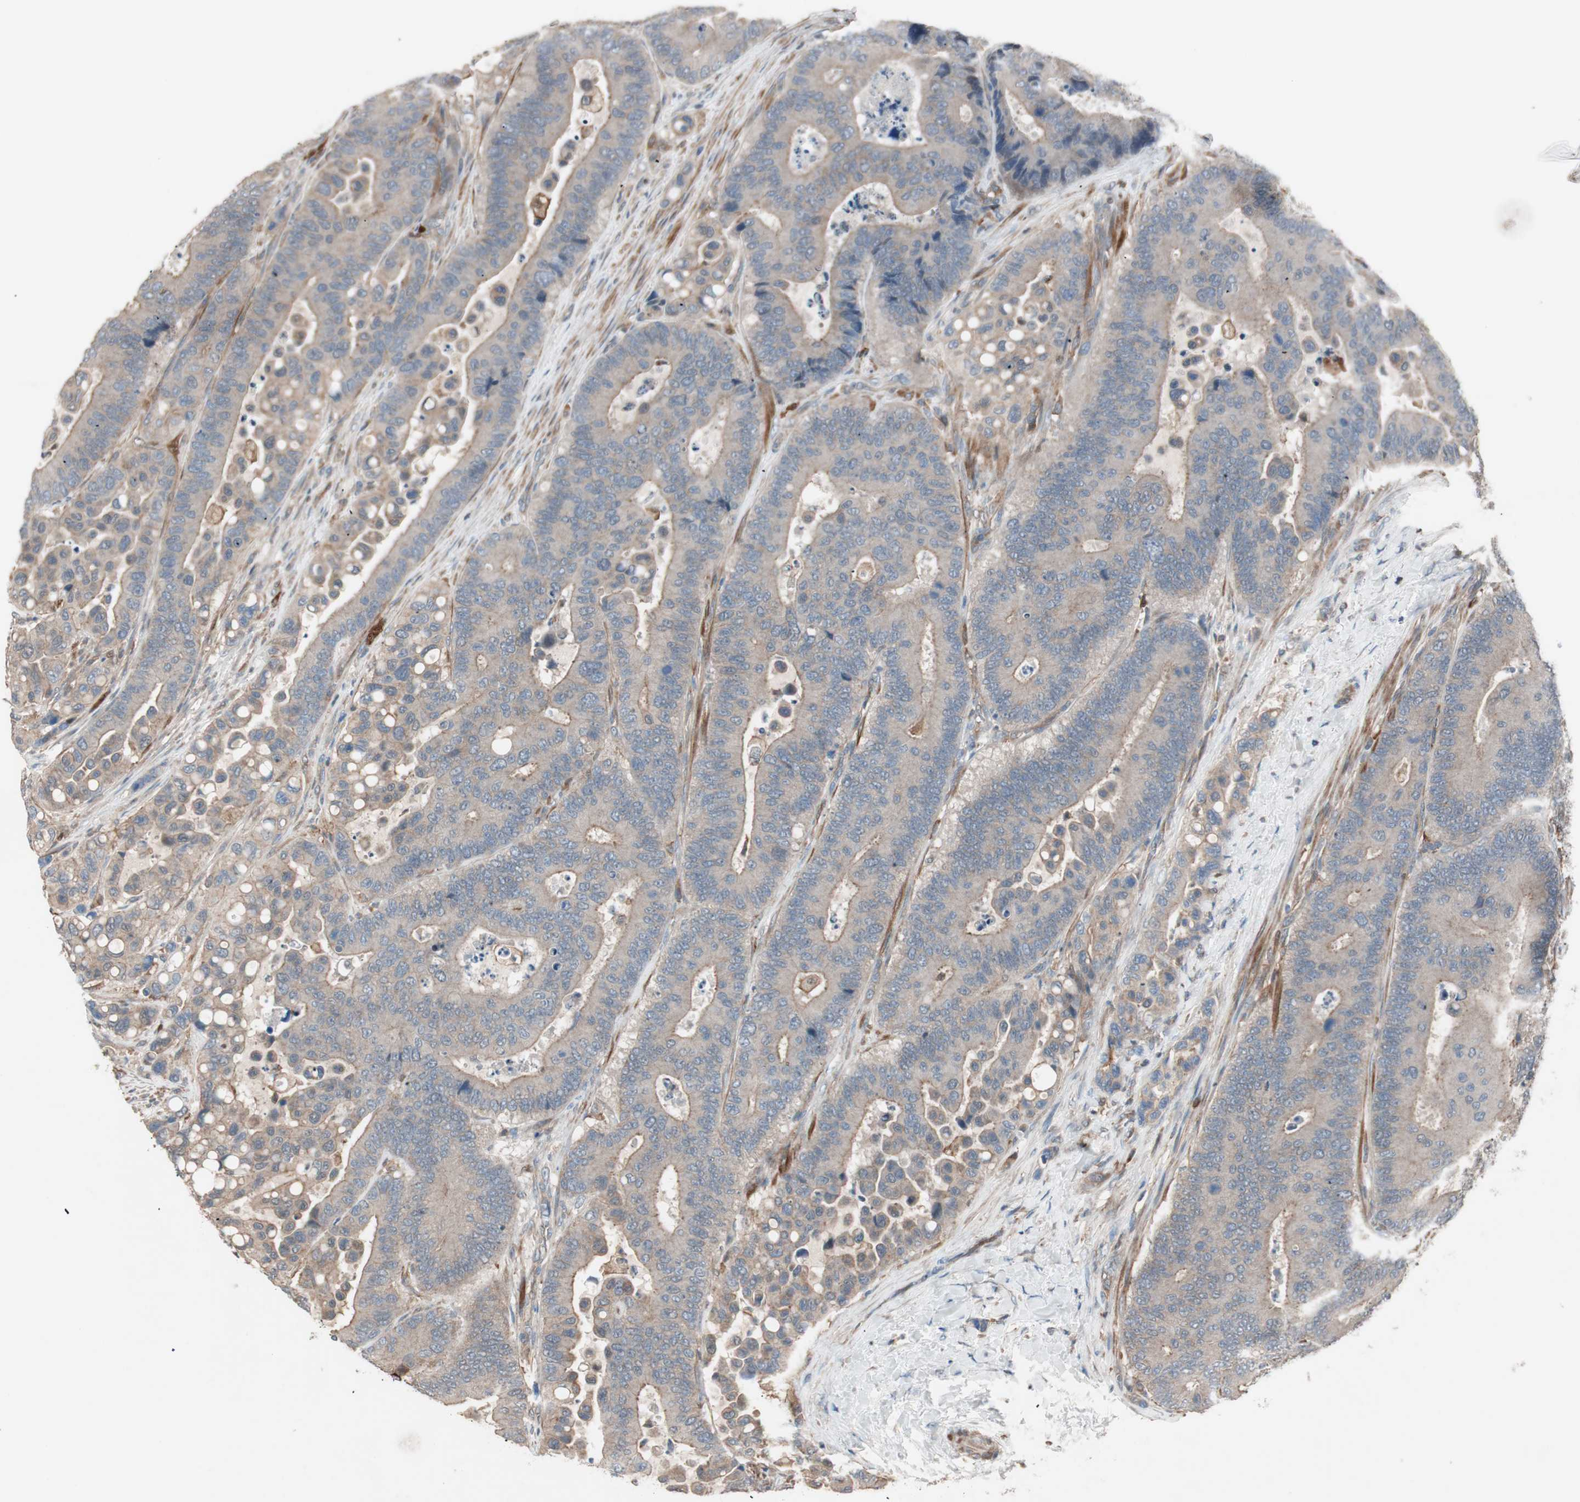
{"staining": {"intensity": "weak", "quantity": ">75%", "location": "cytoplasmic/membranous"}, "tissue": "colorectal cancer", "cell_type": "Tumor cells", "image_type": "cancer", "snomed": [{"axis": "morphology", "description": "Normal tissue, NOS"}, {"axis": "morphology", "description": "Adenocarcinoma, NOS"}, {"axis": "topography", "description": "Colon"}], "caption": "There is low levels of weak cytoplasmic/membranous positivity in tumor cells of colorectal cancer (adenocarcinoma), as demonstrated by immunohistochemical staining (brown color).", "gene": "STAB1", "patient": {"sex": "male", "age": 82}}